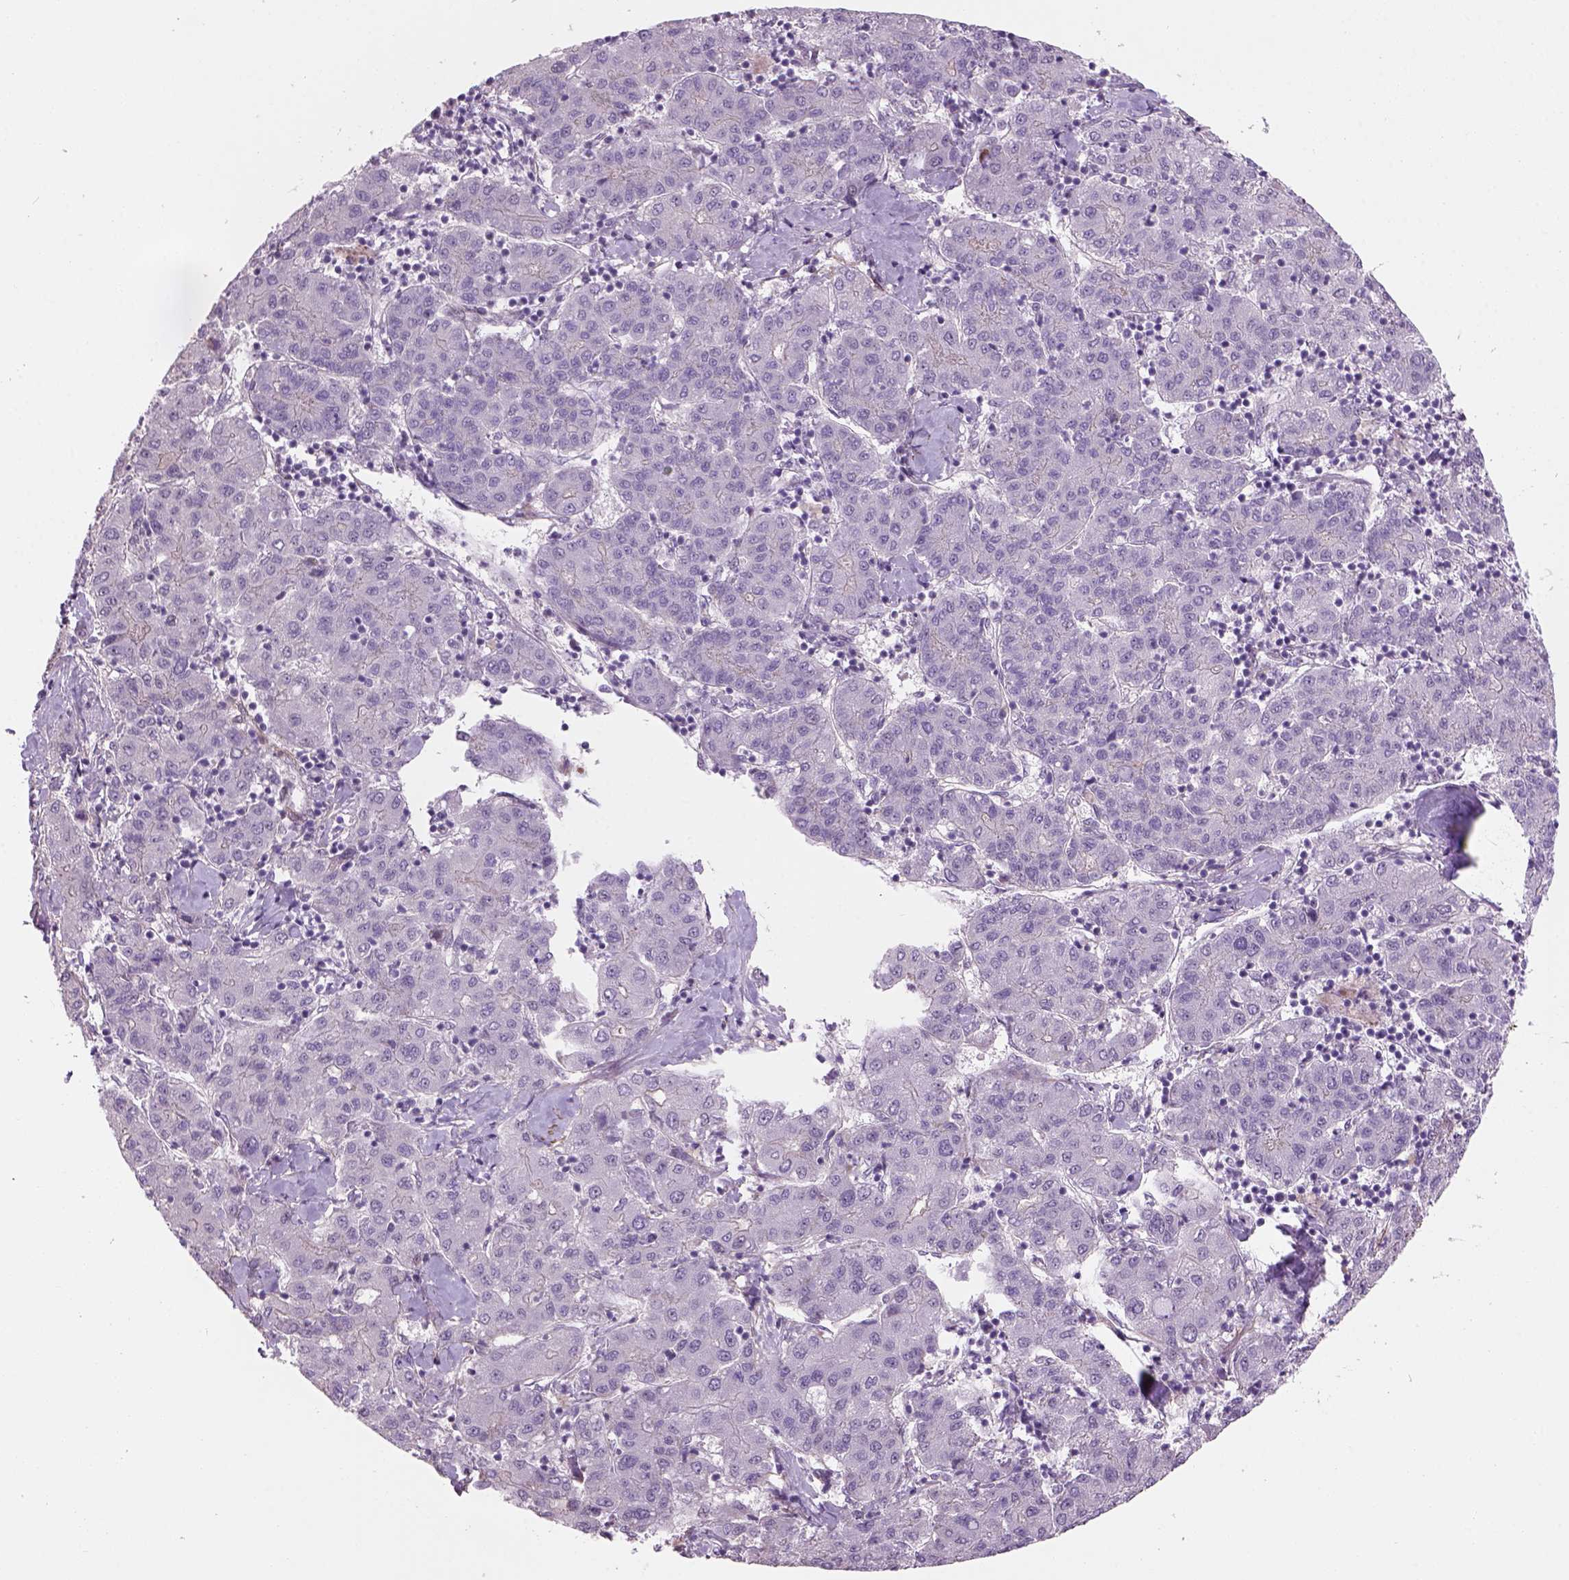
{"staining": {"intensity": "negative", "quantity": "none", "location": "none"}, "tissue": "liver cancer", "cell_type": "Tumor cells", "image_type": "cancer", "snomed": [{"axis": "morphology", "description": "Carcinoma, Hepatocellular, NOS"}, {"axis": "topography", "description": "Liver"}], "caption": "This is an IHC micrograph of human liver cancer. There is no positivity in tumor cells.", "gene": "RRS1", "patient": {"sex": "male", "age": 65}}